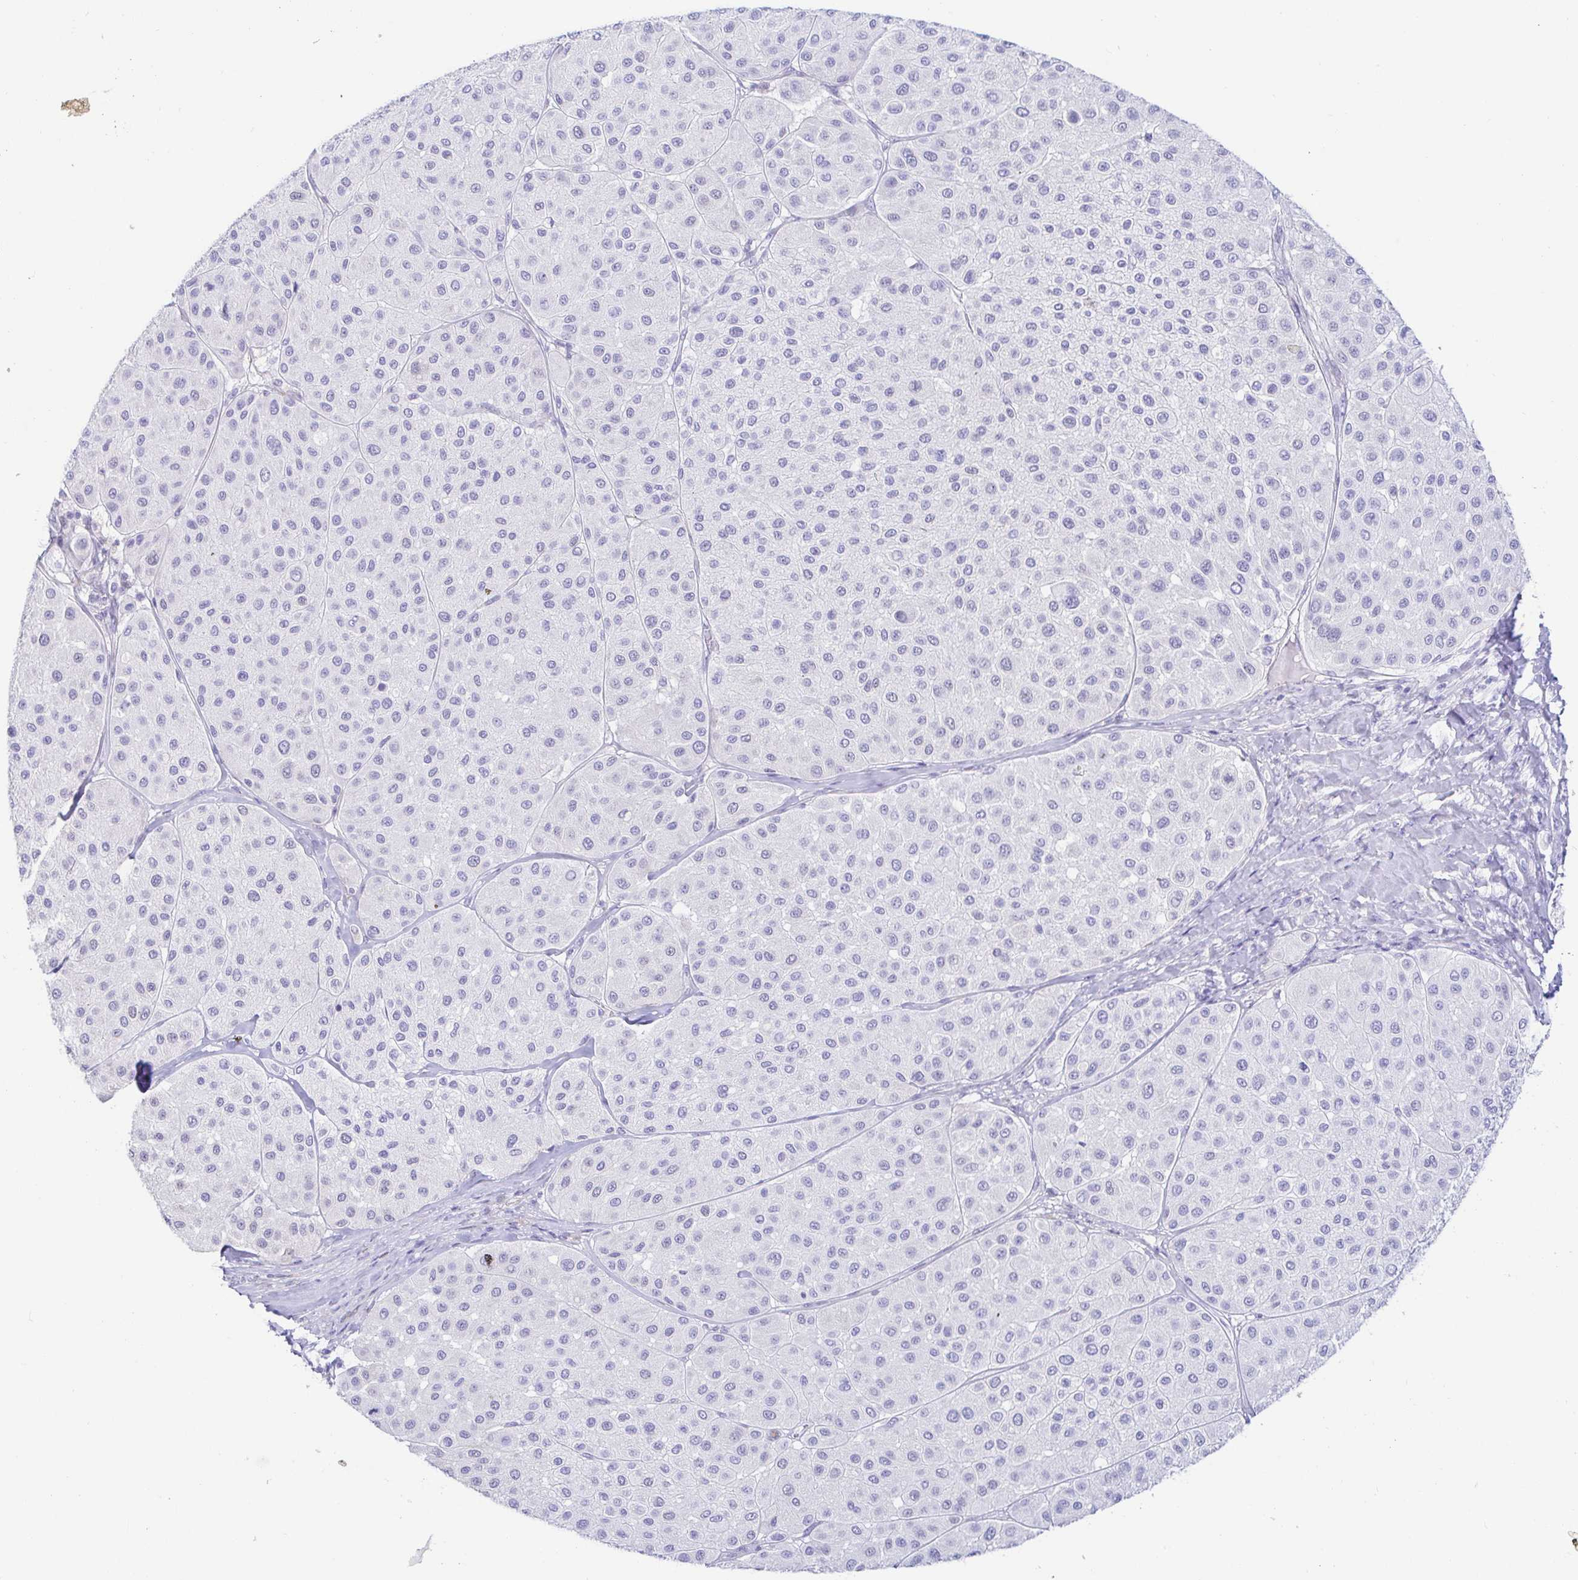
{"staining": {"intensity": "negative", "quantity": "none", "location": "none"}, "tissue": "melanoma", "cell_type": "Tumor cells", "image_type": "cancer", "snomed": [{"axis": "morphology", "description": "Malignant melanoma, Metastatic site"}, {"axis": "topography", "description": "Smooth muscle"}], "caption": "Immunohistochemistry of melanoma reveals no expression in tumor cells.", "gene": "PINLYP", "patient": {"sex": "male", "age": 41}}